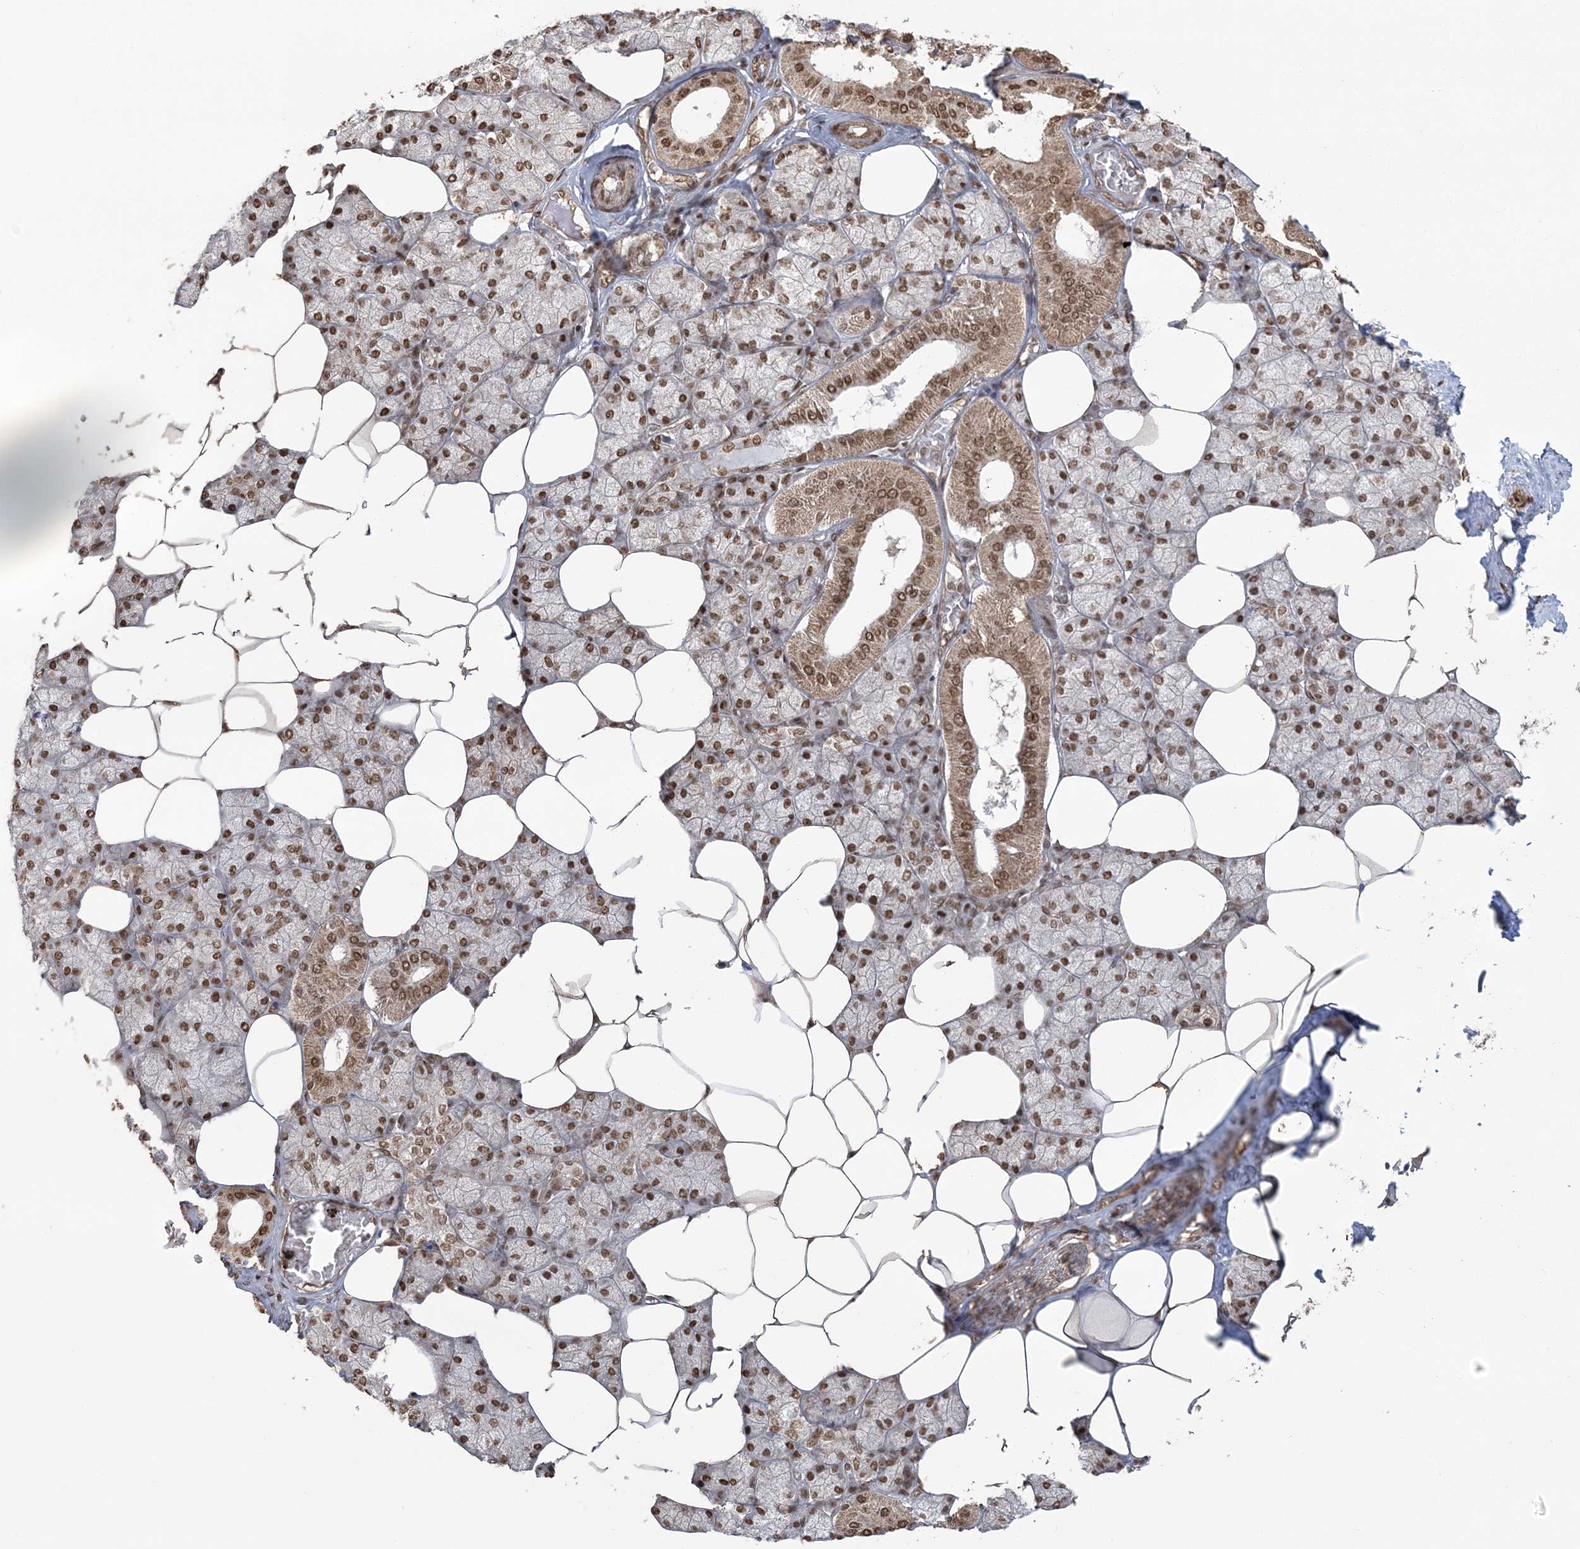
{"staining": {"intensity": "moderate", "quantity": ">75%", "location": "nuclear"}, "tissue": "salivary gland", "cell_type": "Glandular cells", "image_type": "normal", "snomed": [{"axis": "morphology", "description": "Normal tissue, NOS"}, {"axis": "topography", "description": "Salivary gland"}], "caption": "Immunohistochemistry (IHC) of benign human salivary gland shows medium levels of moderate nuclear staining in approximately >75% of glandular cells.", "gene": "ZNF839", "patient": {"sex": "male", "age": 62}}